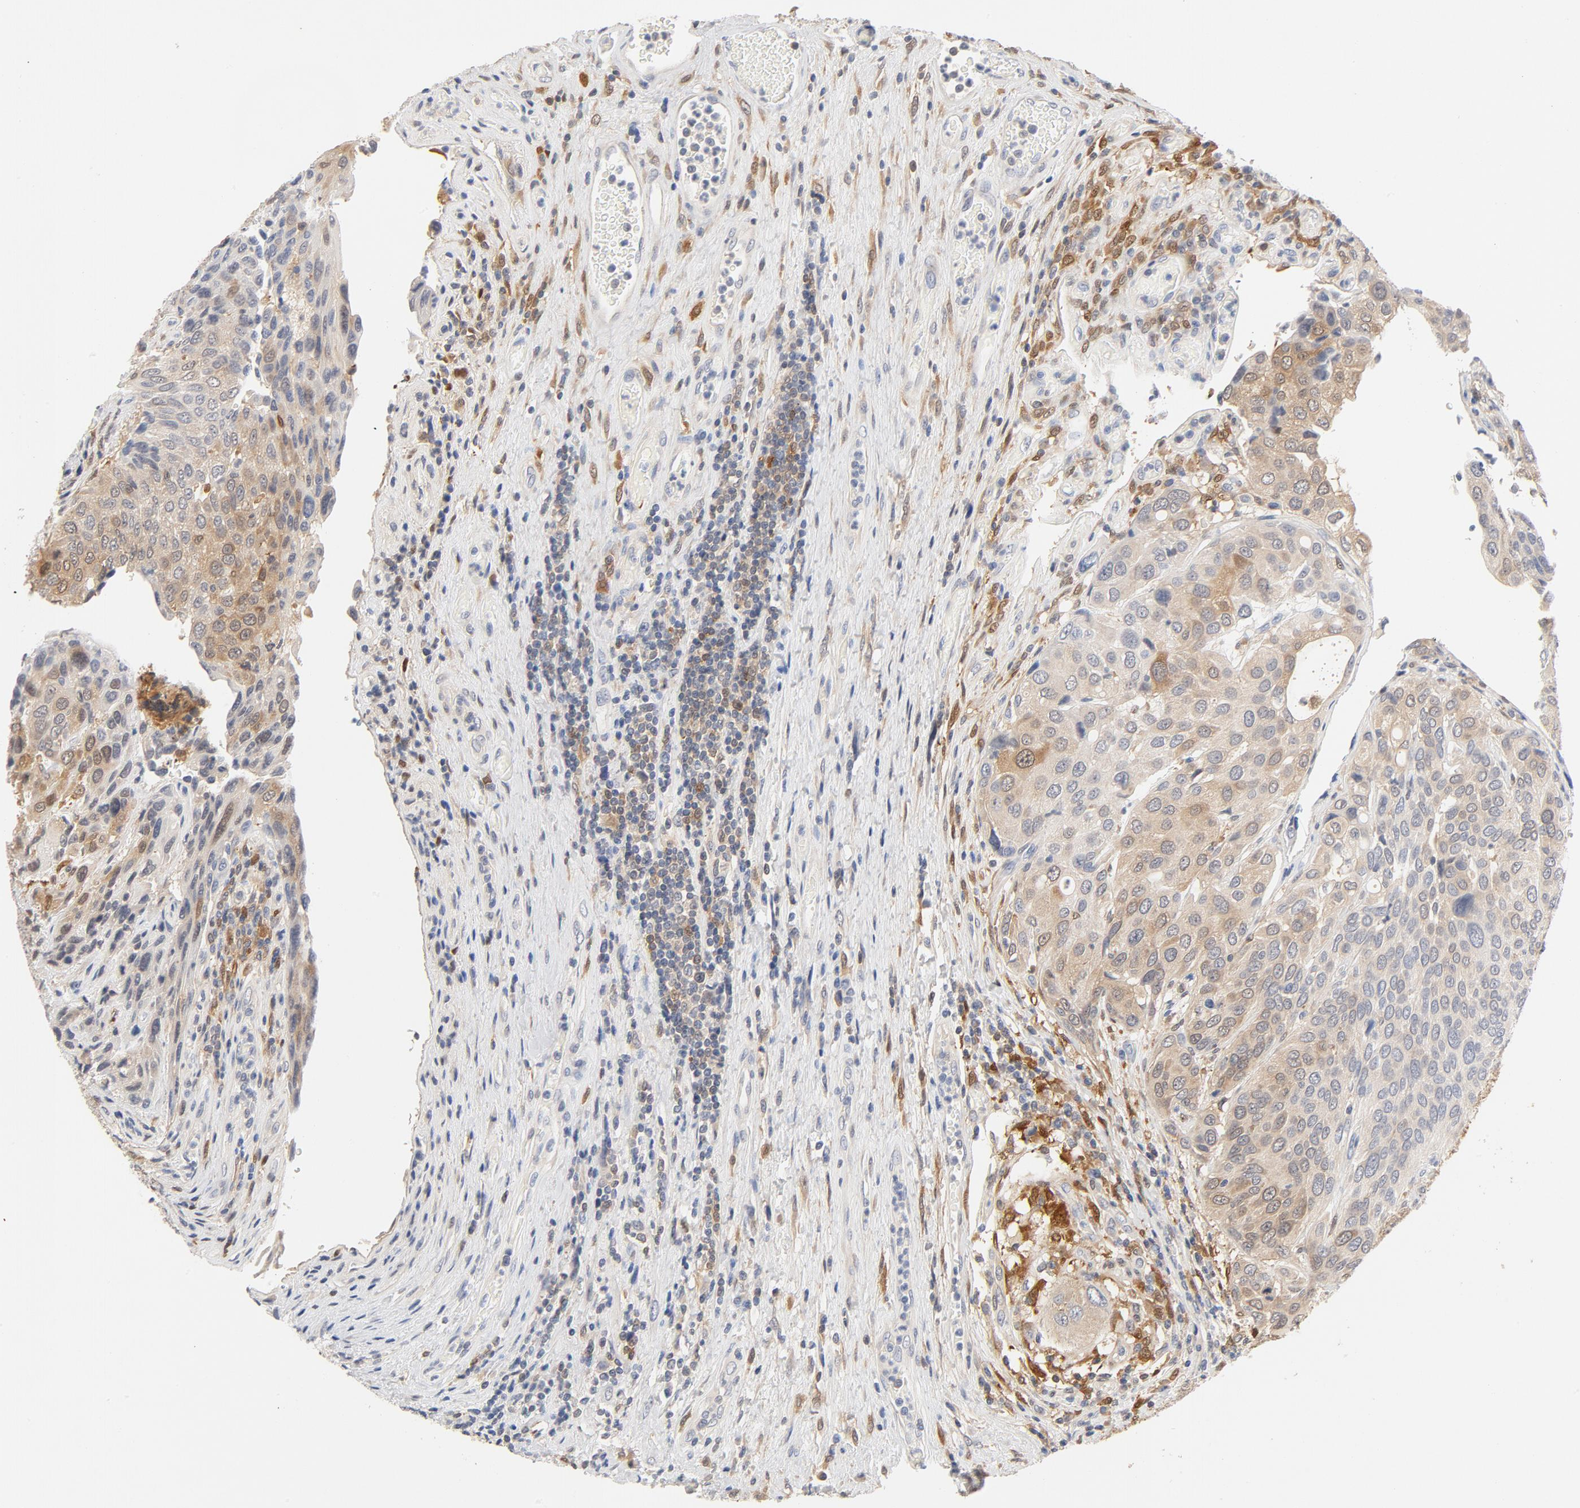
{"staining": {"intensity": "moderate", "quantity": "25%-75%", "location": "cytoplasmic/membranous"}, "tissue": "urothelial cancer", "cell_type": "Tumor cells", "image_type": "cancer", "snomed": [{"axis": "morphology", "description": "Urothelial carcinoma, High grade"}, {"axis": "topography", "description": "Urinary bladder"}], "caption": "A histopathology image of human high-grade urothelial carcinoma stained for a protein exhibits moderate cytoplasmic/membranous brown staining in tumor cells. The staining was performed using DAB (3,3'-diaminobenzidine) to visualize the protein expression in brown, while the nuclei were stained in blue with hematoxylin (Magnification: 20x).", "gene": "STAT1", "patient": {"sex": "male", "age": 50}}